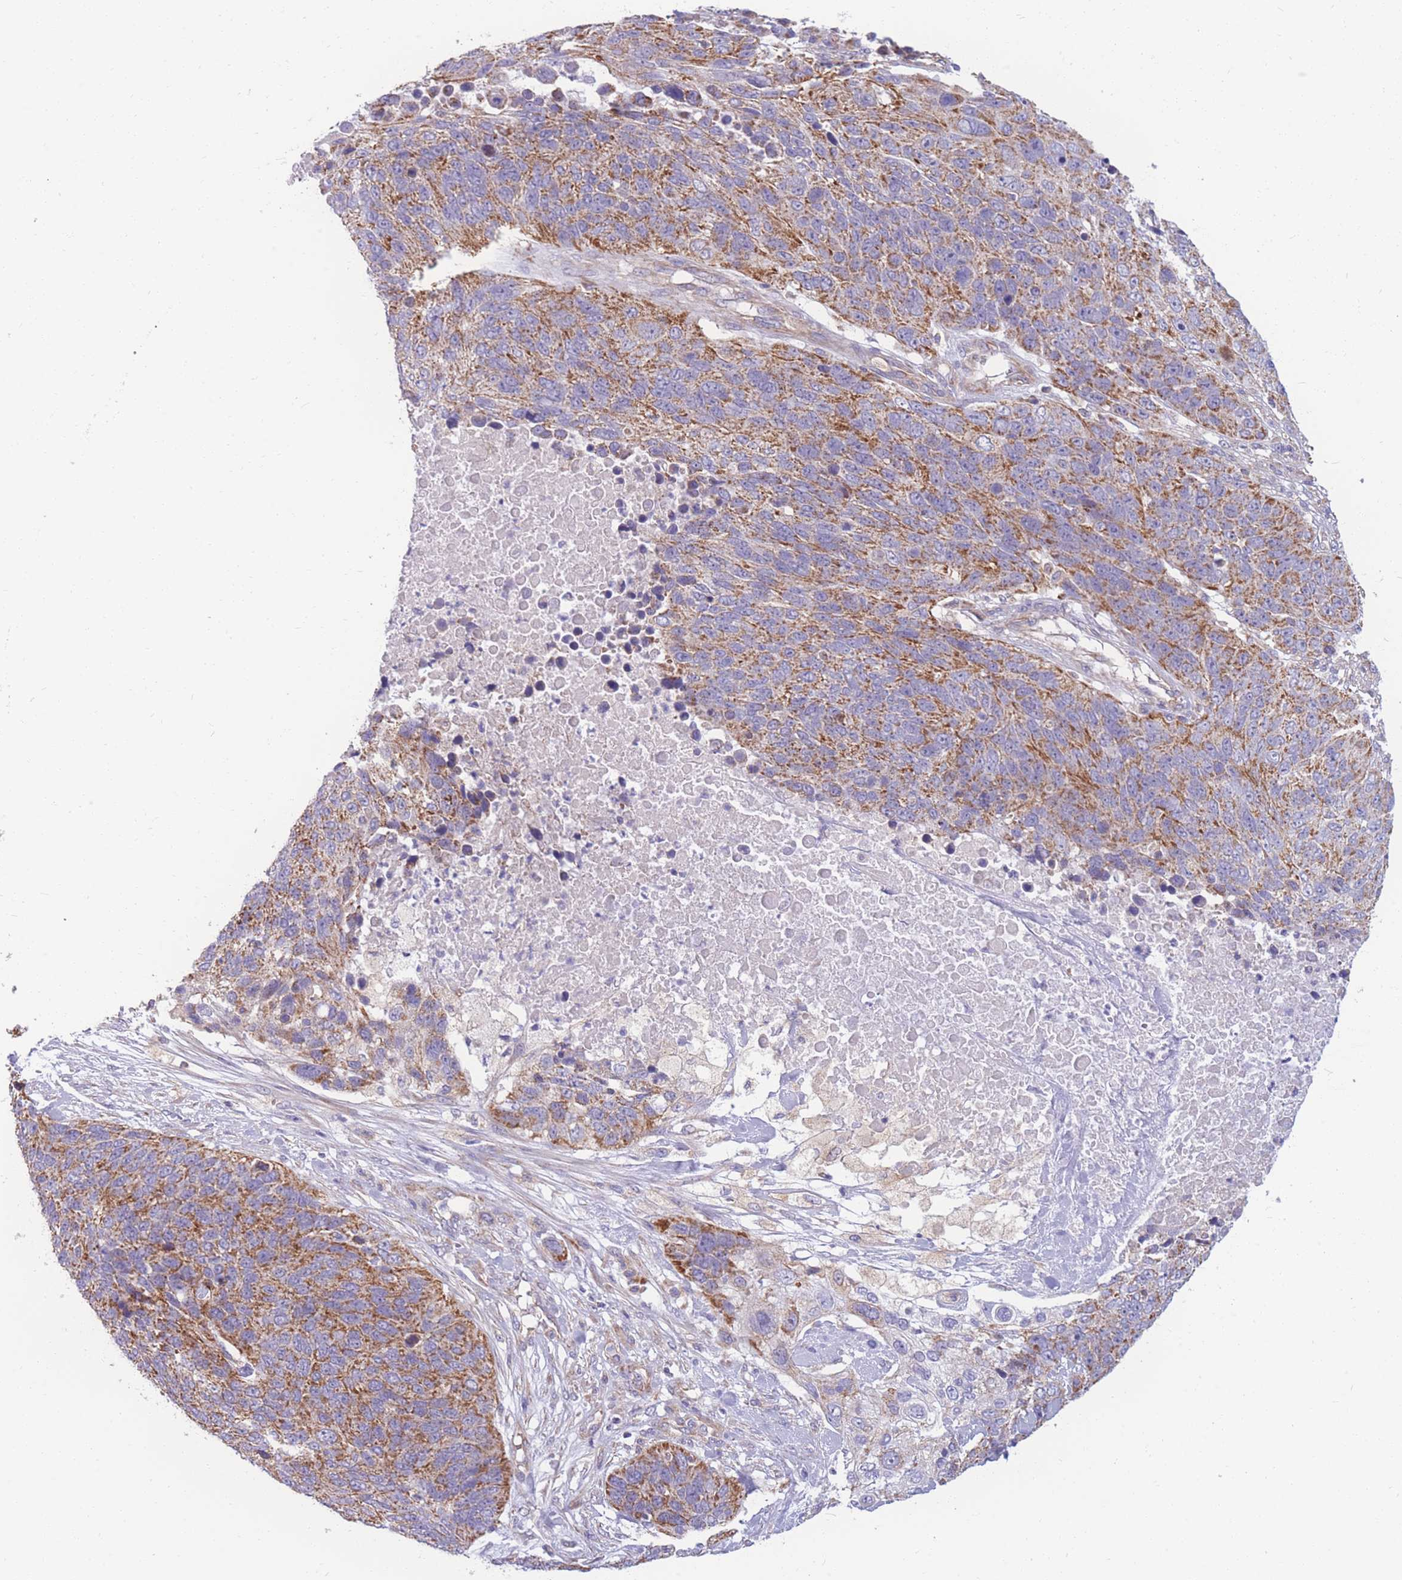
{"staining": {"intensity": "moderate", "quantity": ">75%", "location": "cytoplasmic/membranous"}, "tissue": "lung cancer", "cell_type": "Tumor cells", "image_type": "cancer", "snomed": [{"axis": "morphology", "description": "Normal tissue, NOS"}, {"axis": "morphology", "description": "Squamous cell carcinoma, NOS"}, {"axis": "topography", "description": "Lymph node"}, {"axis": "topography", "description": "Lung"}], "caption": "Immunohistochemical staining of human squamous cell carcinoma (lung) demonstrates medium levels of moderate cytoplasmic/membranous protein expression in about >75% of tumor cells.", "gene": "MRPS9", "patient": {"sex": "male", "age": 66}}